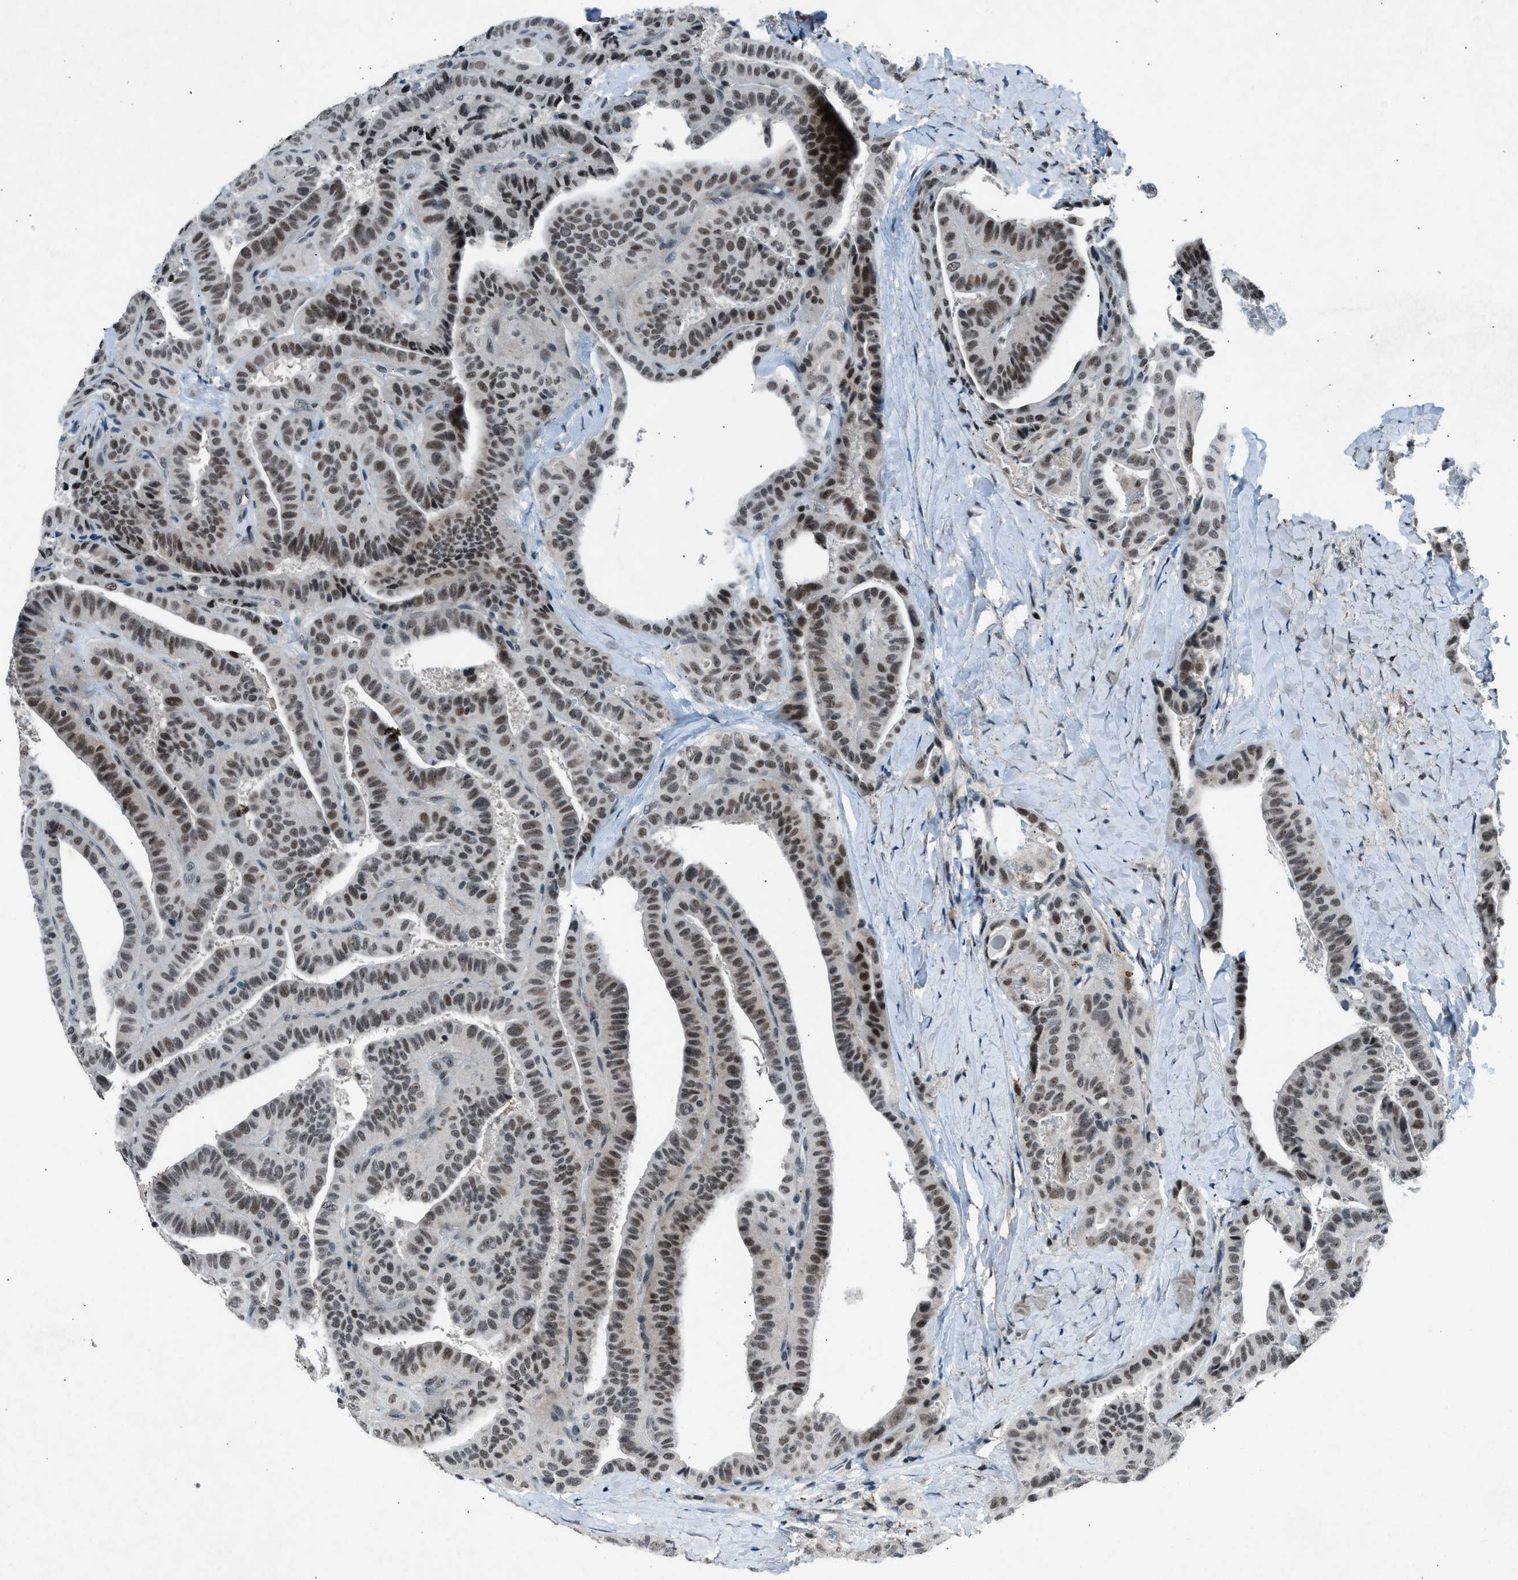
{"staining": {"intensity": "moderate", "quantity": ">75%", "location": "nuclear"}, "tissue": "thyroid cancer", "cell_type": "Tumor cells", "image_type": "cancer", "snomed": [{"axis": "morphology", "description": "Papillary adenocarcinoma, NOS"}, {"axis": "topography", "description": "Thyroid gland"}], "caption": "Immunohistochemistry (IHC) (DAB (3,3'-diaminobenzidine)) staining of human thyroid cancer shows moderate nuclear protein staining in about >75% of tumor cells.", "gene": "ADCY1", "patient": {"sex": "male", "age": 77}}